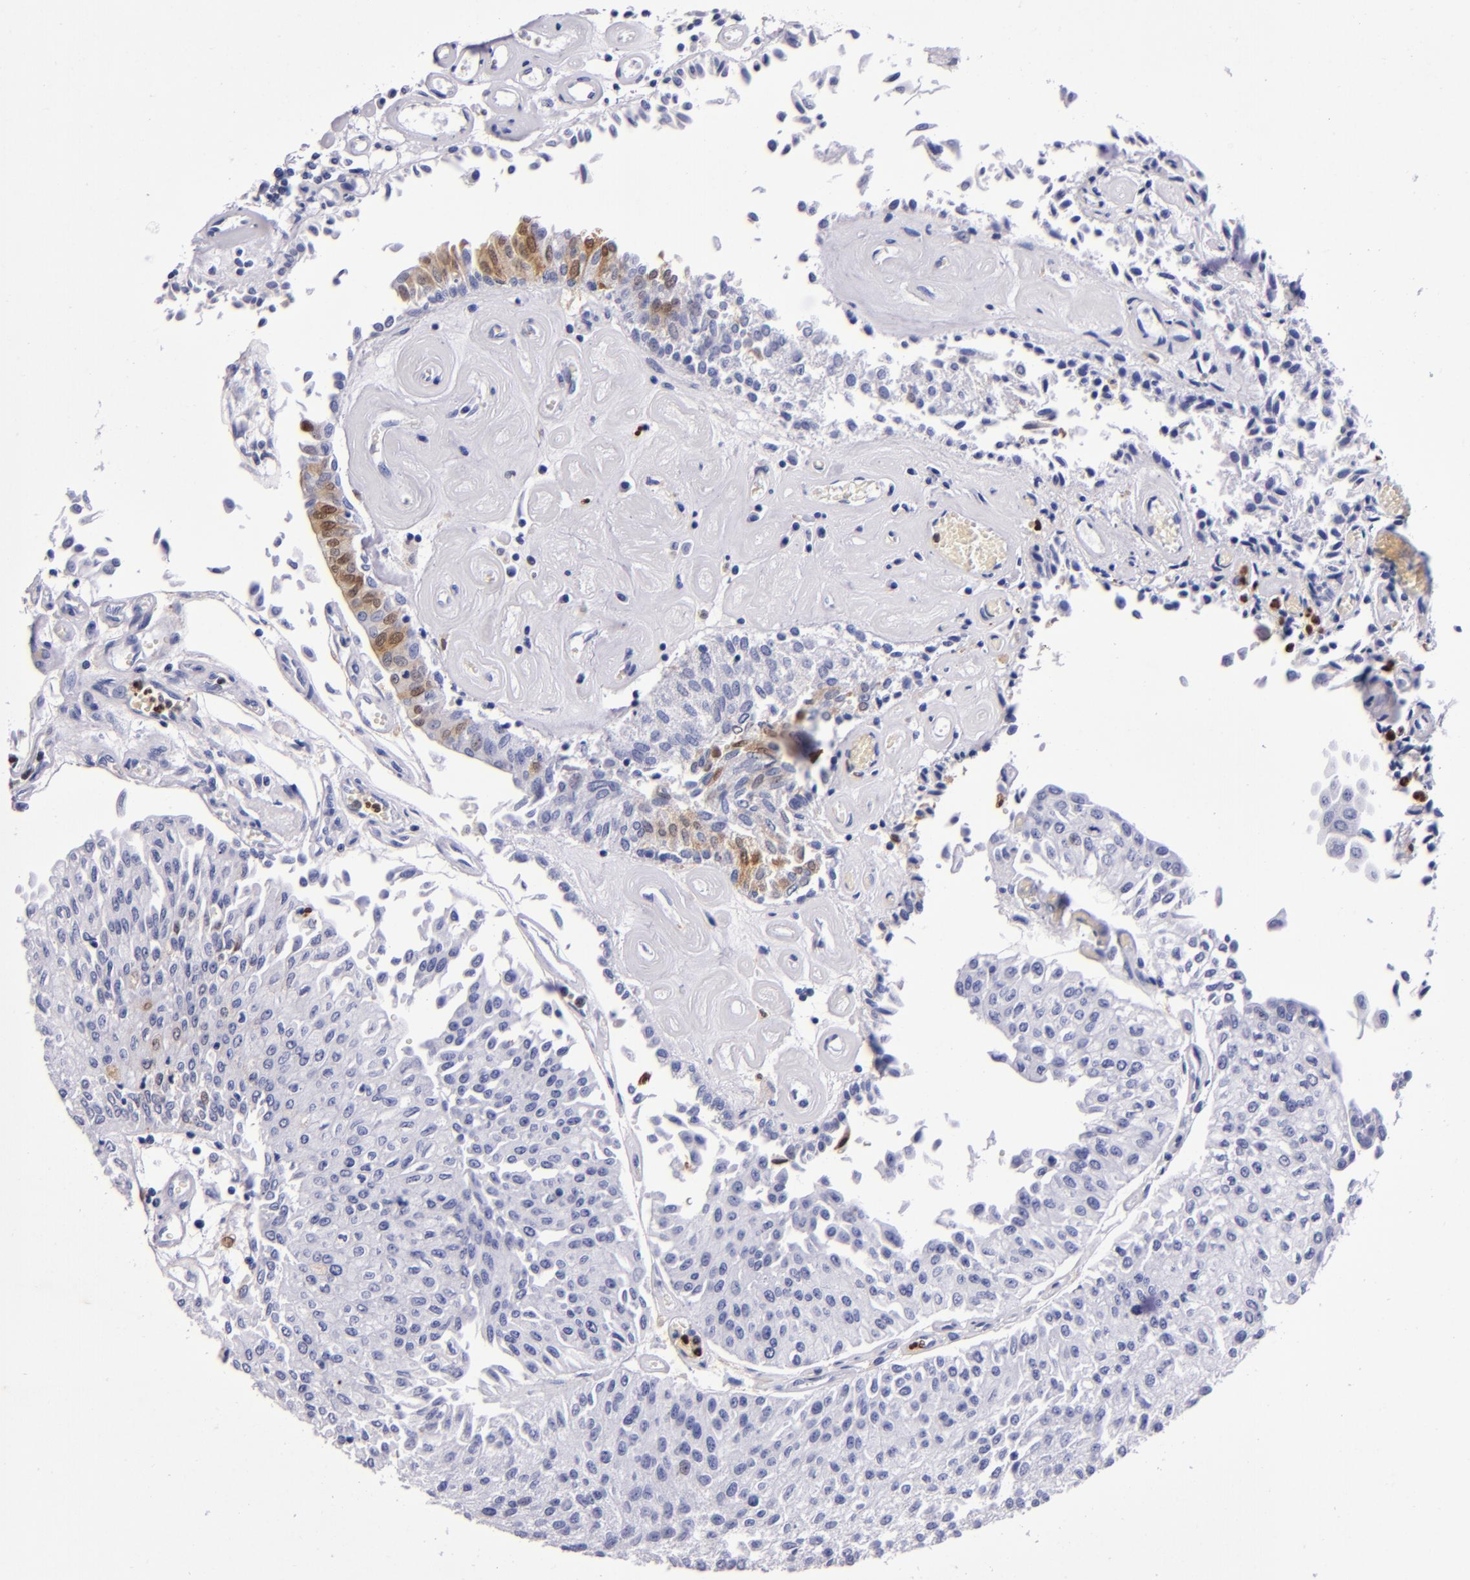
{"staining": {"intensity": "negative", "quantity": "none", "location": "none"}, "tissue": "urothelial cancer", "cell_type": "Tumor cells", "image_type": "cancer", "snomed": [{"axis": "morphology", "description": "Urothelial carcinoma, Low grade"}, {"axis": "topography", "description": "Urinary bladder"}], "caption": "The image displays no staining of tumor cells in urothelial cancer.", "gene": "S100A8", "patient": {"sex": "male", "age": 86}}